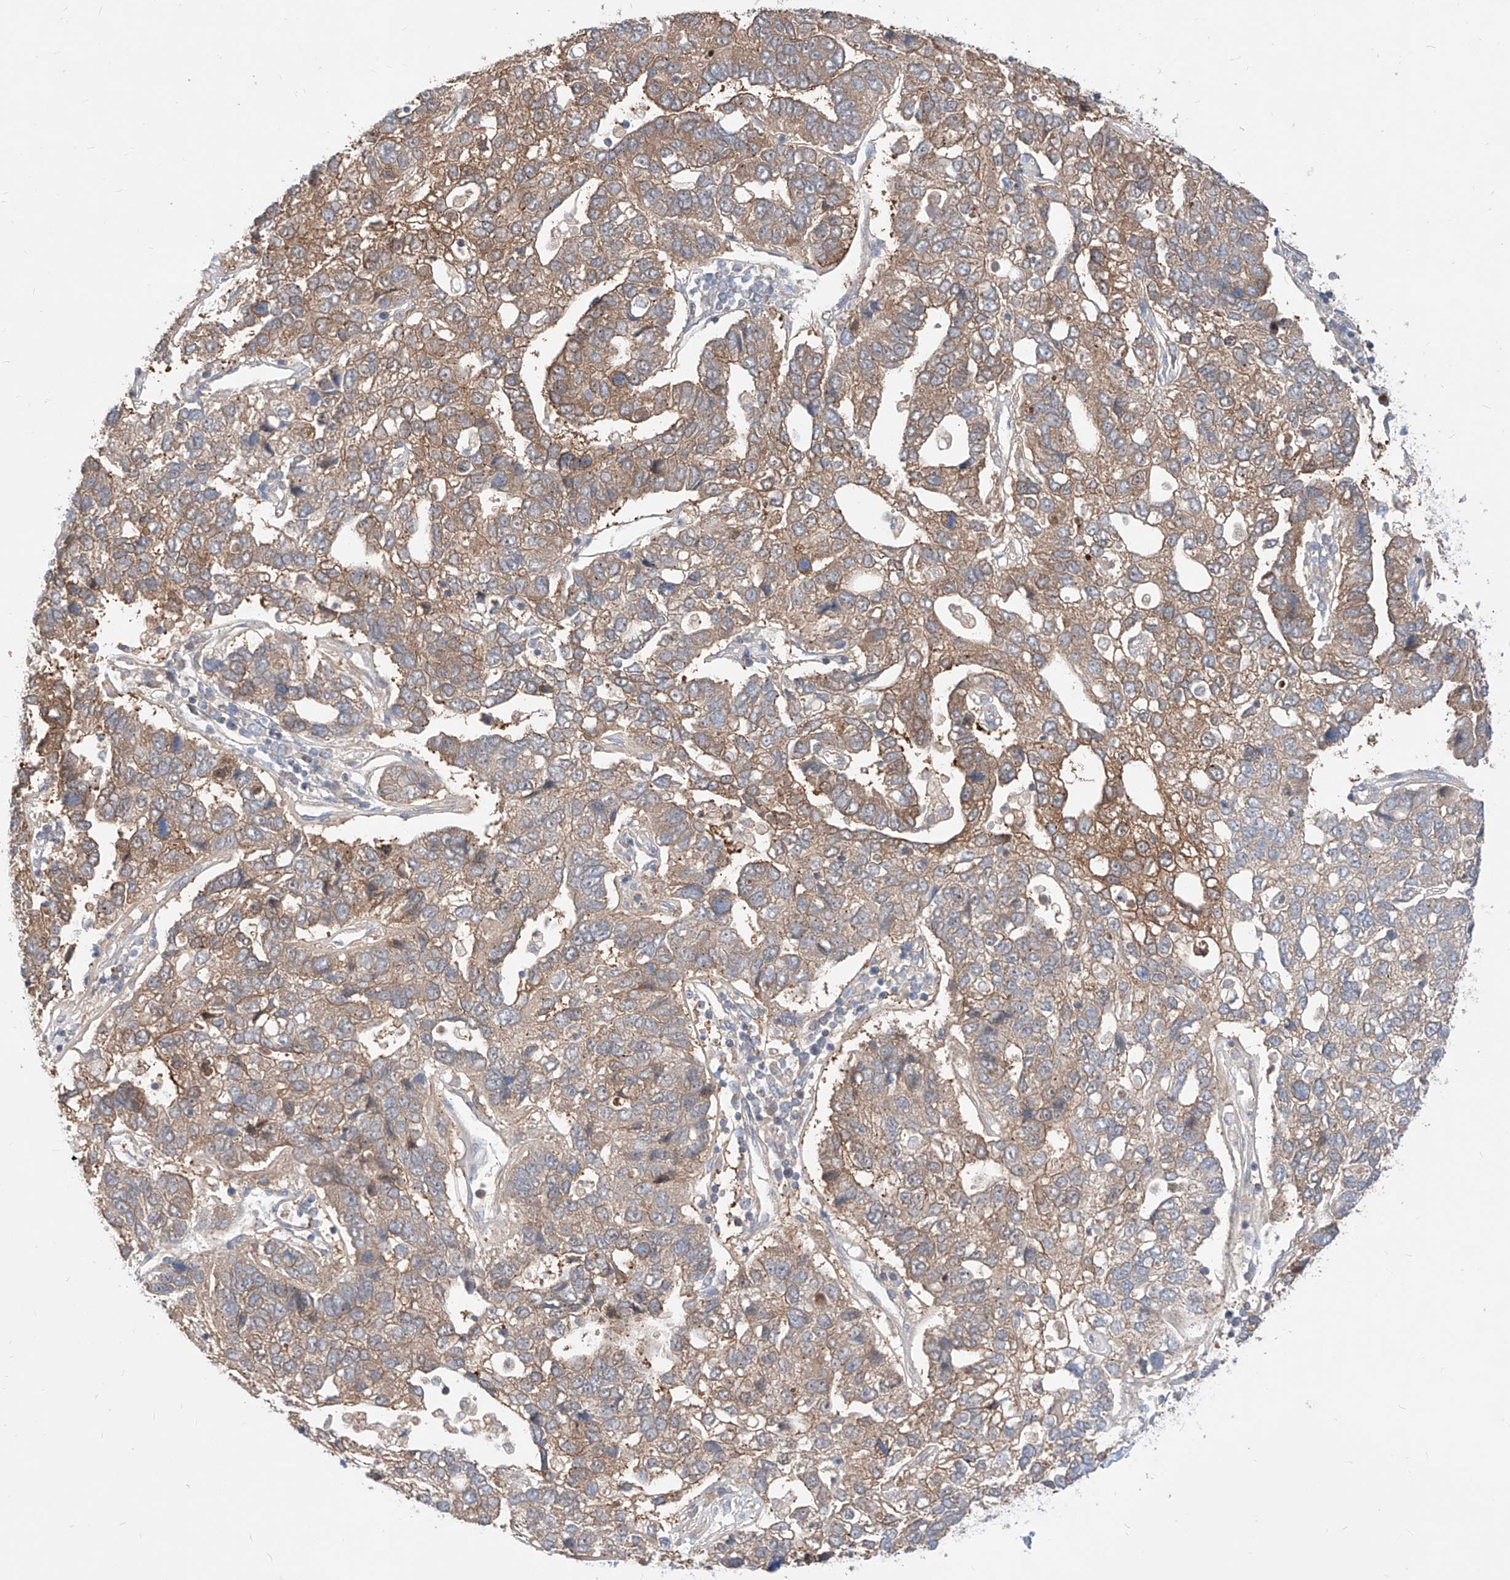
{"staining": {"intensity": "moderate", "quantity": ">75%", "location": "cytoplasmic/membranous"}, "tissue": "pancreatic cancer", "cell_type": "Tumor cells", "image_type": "cancer", "snomed": [{"axis": "morphology", "description": "Adenocarcinoma, NOS"}, {"axis": "topography", "description": "Pancreas"}], "caption": "This is an image of IHC staining of pancreatic cancer (adenocarcinoma), which shows moderate expression in the cytoplasmic/membranous of tumor cells.", "gene": "TSNAX", "patient": {"sex": "female", "age": 61}}